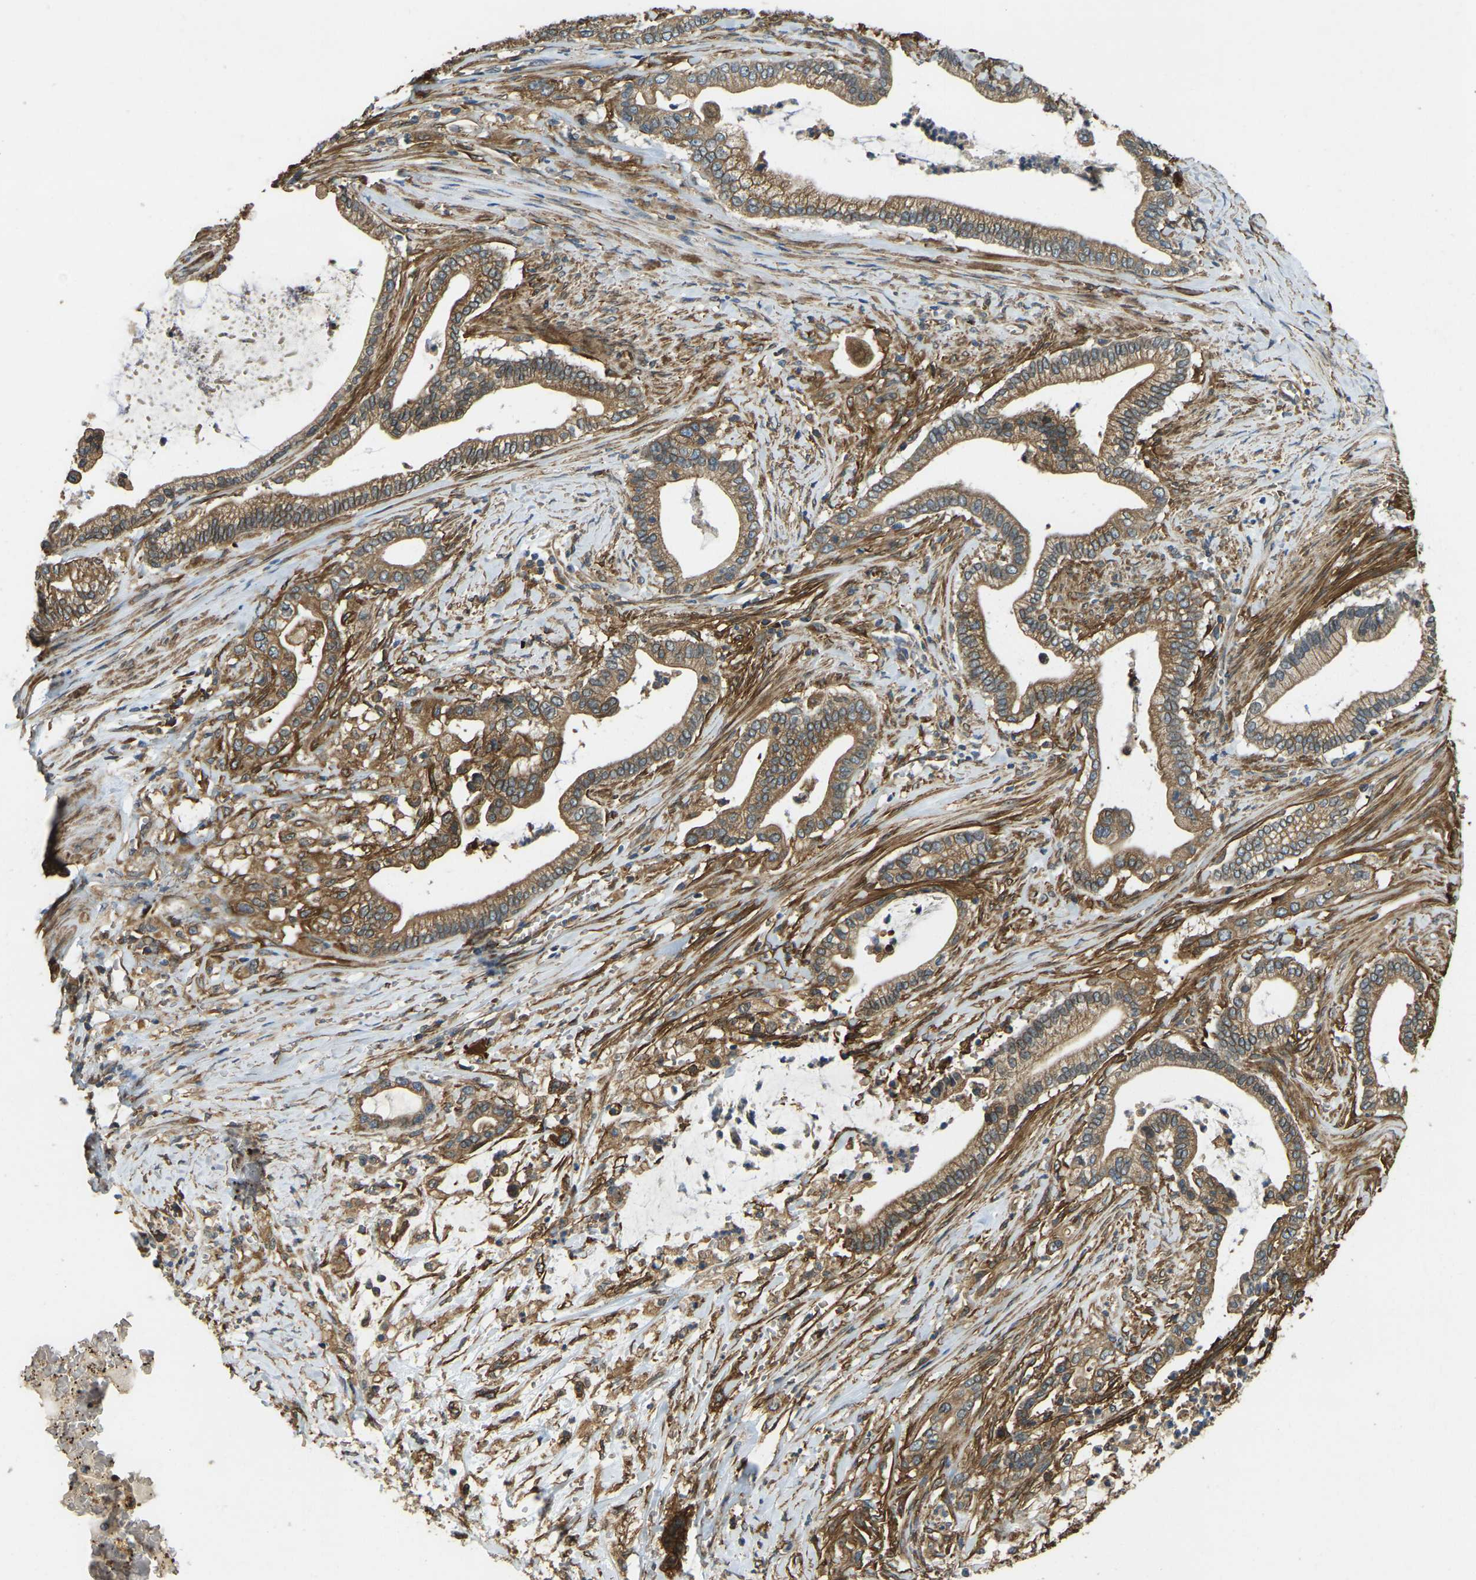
{"staining": {"intensity": "moderate", "quantity": ">75%", "location": "cytoplasmic/membranous"}, "tissue": "pancreatic cancer", "cell_type": "Tumor cells", "image_type": "cancer", "snomed": [{"axis": "morphology", "description": "Adenocarcinoma, NOS"}, {"axis": "topography", "description": "Pancreas"}], "caption": "A photomicrograph of pancreatic cancer (adenocarcinoma) stained for a protein displays moderate cytoplasmic/membranous brown staining in tumor cells.", "gene": "ERGIC1", "patient": {"sex": "male", "age": 69}}